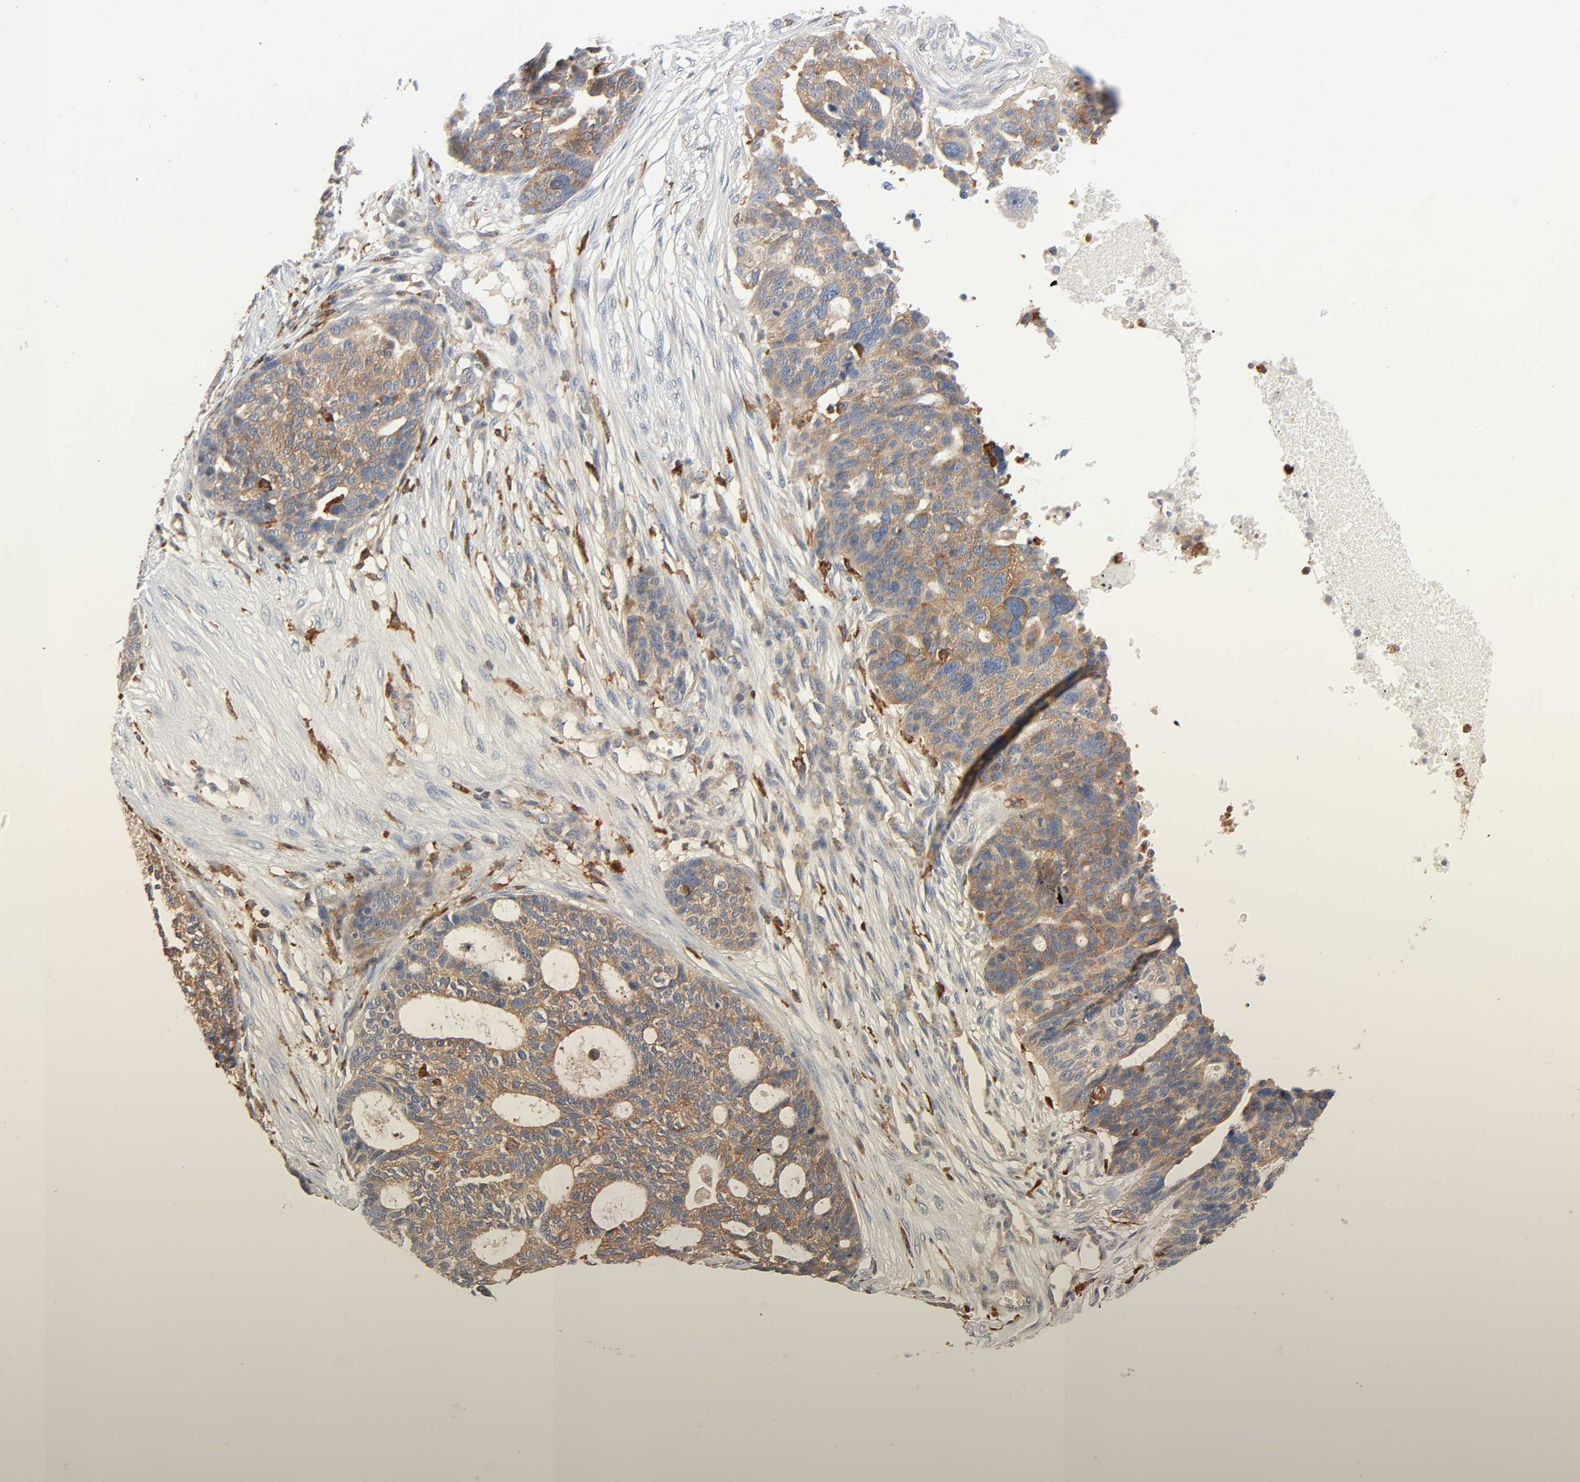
{"staining": {"intensity": "moderate", "quantity": ">75%", "location": "cytoplasmic/membranous"}, "tissue": "ovarian cancer", "cell_type": "Tumor cells", "image_type": "cancer", "snomed": [{"axis": "morphology", "description": "Cystadenocarcinoma, serous, NOS"}, {"axis": "topography", "description": "Ovary"}], "caption": "Ovarian serous cystadenocarcinoma tissue demonstrates moderate cytoplasmic/membranous positivity in approximately >75% of tumor cells", "gene": "BIN1", "patient": {"sex": "female", "age": 59}}